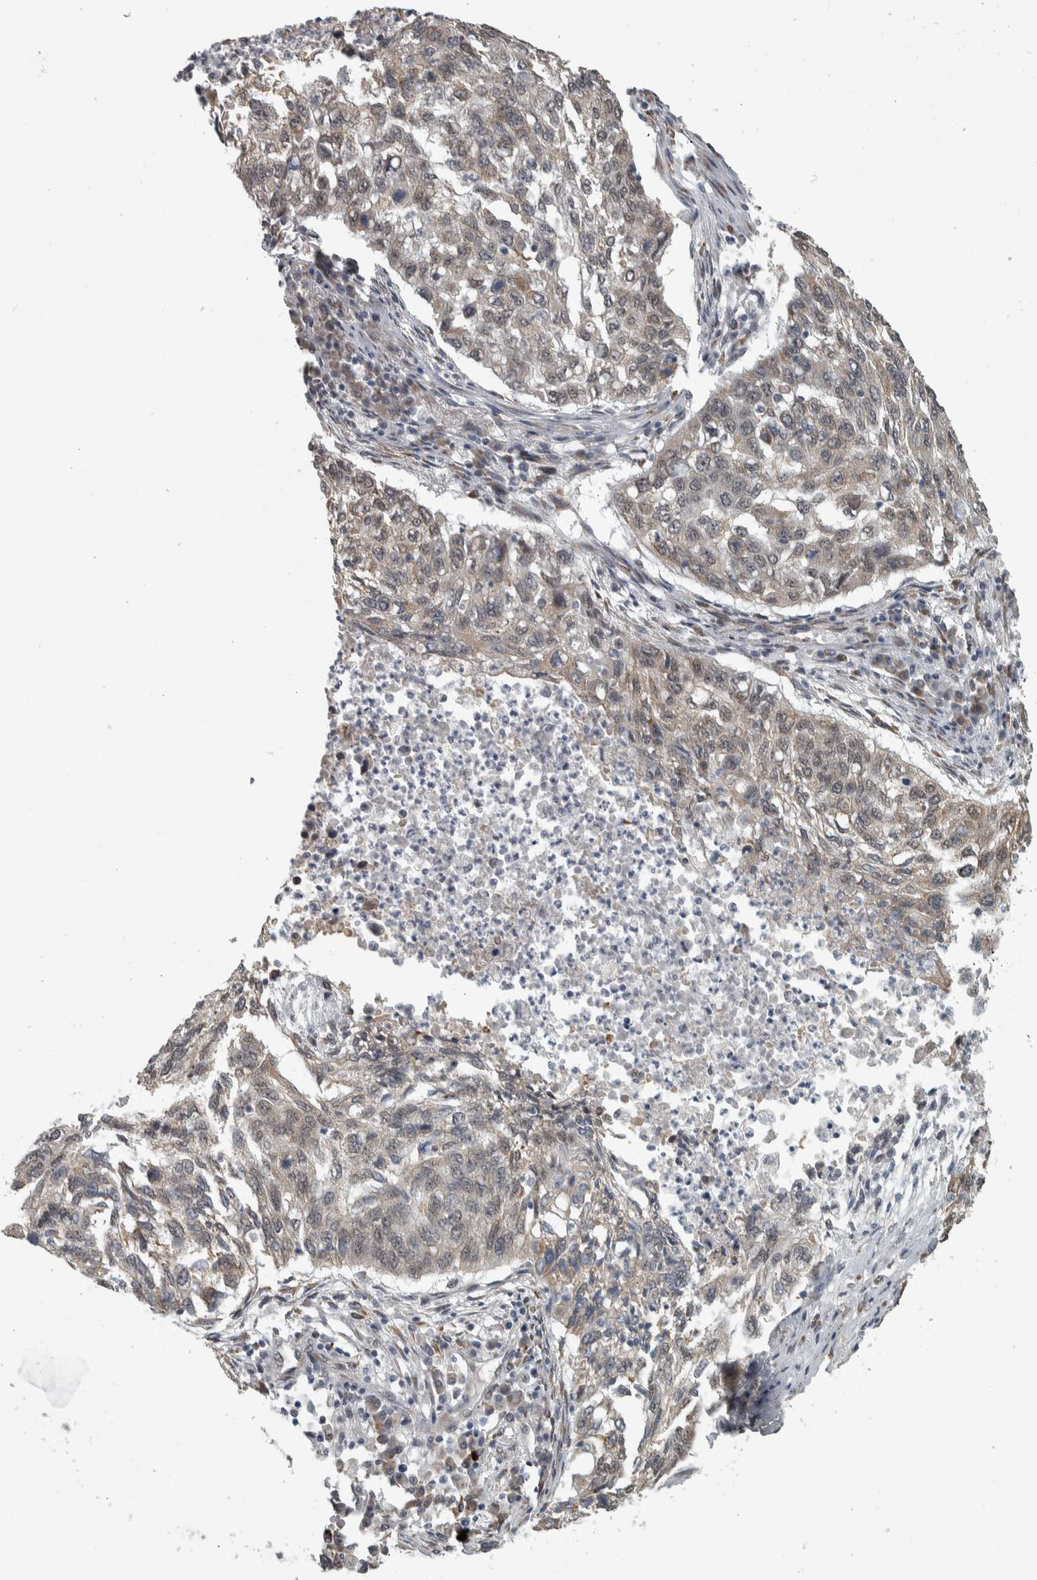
{"staining": {"intensity": "weak", "quantity": "25%-75%", "location": "cytoplasmic/membranous"}, "tissue": "lung cancer", "cell_type": "Tumor cells", "image_type": "cancer", "snomed": [{"axis": "morphology", "description": "Squamous cell carcinoma, NOS"}, {"axis": "topography", "description": "Lung"}], "caption": "This is an image of immunohistochemistry staining of lung cancer, which shows weak positivity in the cytoplasmic/membranous of tumor cells.", "gene": "DDX42", "patient": {"sex": "female", "age": 63}}